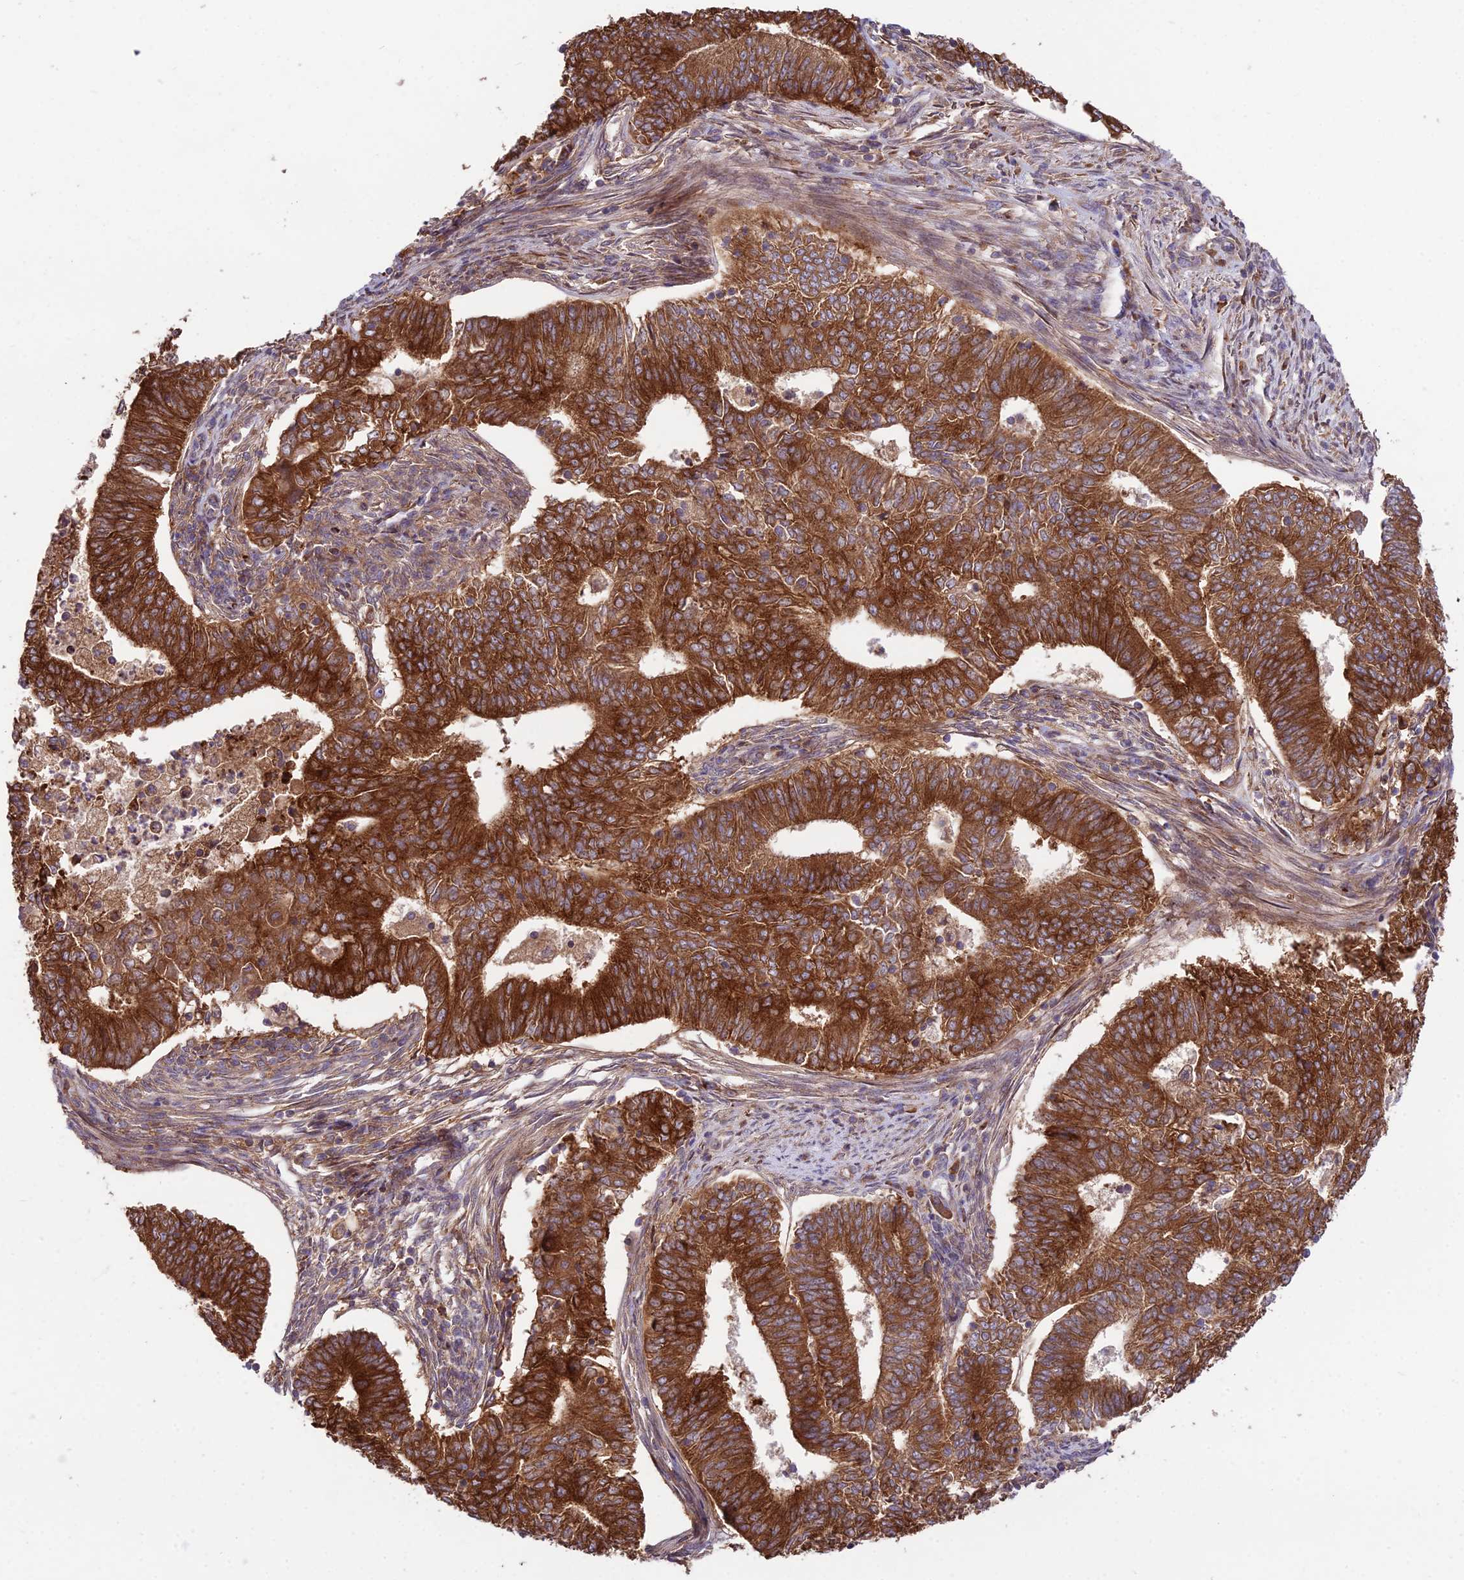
{"staining": {"intensity": "strong", "quantity": ">75%", "location": "cytoplasmic/membranous"}, "tissue": "endometrial cancer", "cell_type": "Tumor cells", "image_type": "cancer", "snomed": [{"axis": "morphology", "description": "Adenocarcinoma, NOS"}, {"axis": "topography", "description": "Endometrium"}], "caption": "Tumor cells exhibit strong cytoplasmic/membranous expression in about >75% of cells in adenocarcinoma (endometrial).", "gene": "ROCK1", "patient": {"sex": "female", "age": 62}}